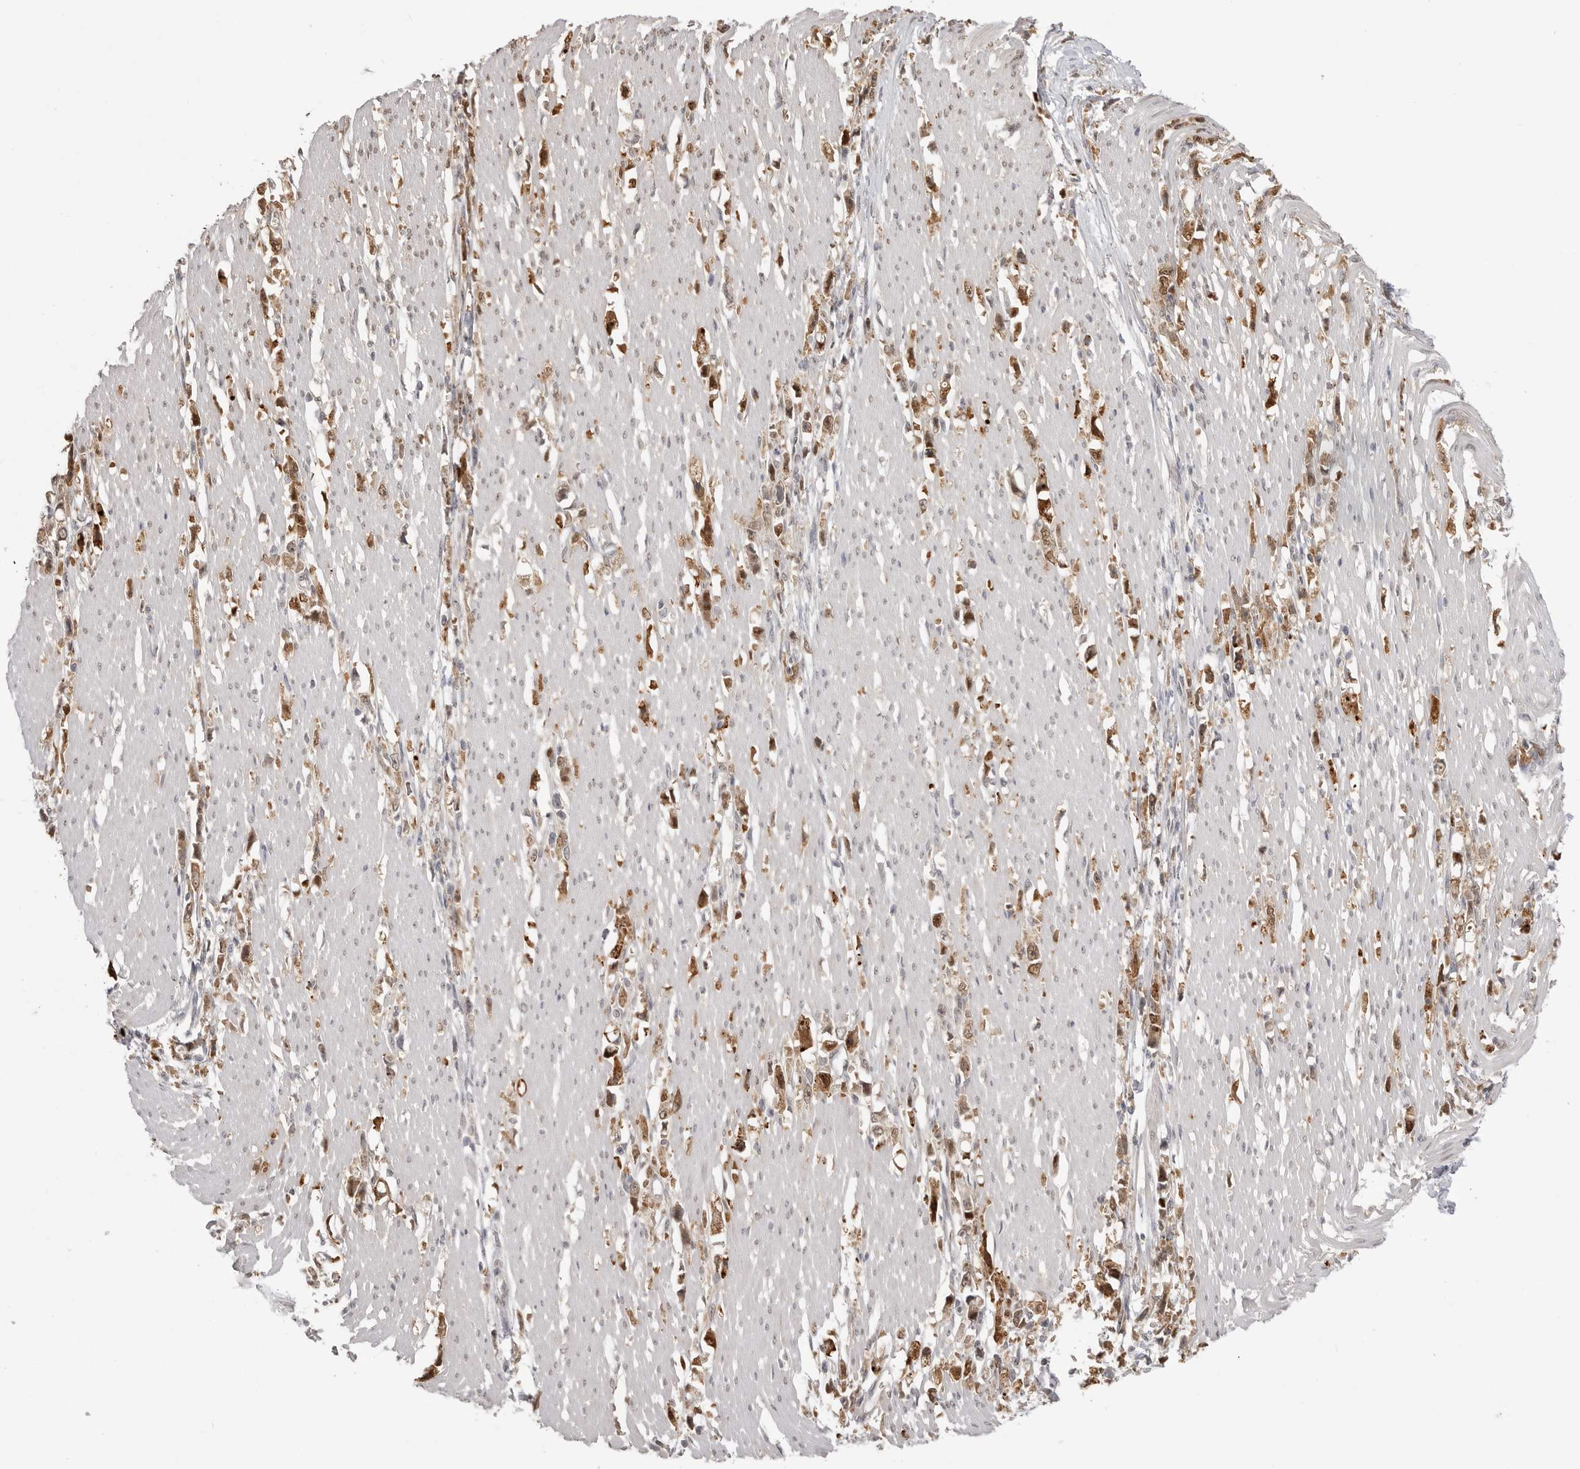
{"staining": {"intensity": "moderate", "quantity": ">75%", "location": "cytoplasmic/membranous,nuclear"}, "tissue": "stomach cancer", "cell_type": "Tumor cells", "image_type": "cancer", "snomed": [{"axis": "morphology", "description": "Adenocarcinoma, NOS"}, {"axis": "topography", "description": "Stomach"}], "caption": "Immunohistochemical staining of stomach adenocarcinoma demonstrates moderate cytoplasmic/membranous and nuclear protein staining in approximately >75% of tumor cells.", "gene": "ASPSCR1", "patient": {"sex": "female", "age": 59}}